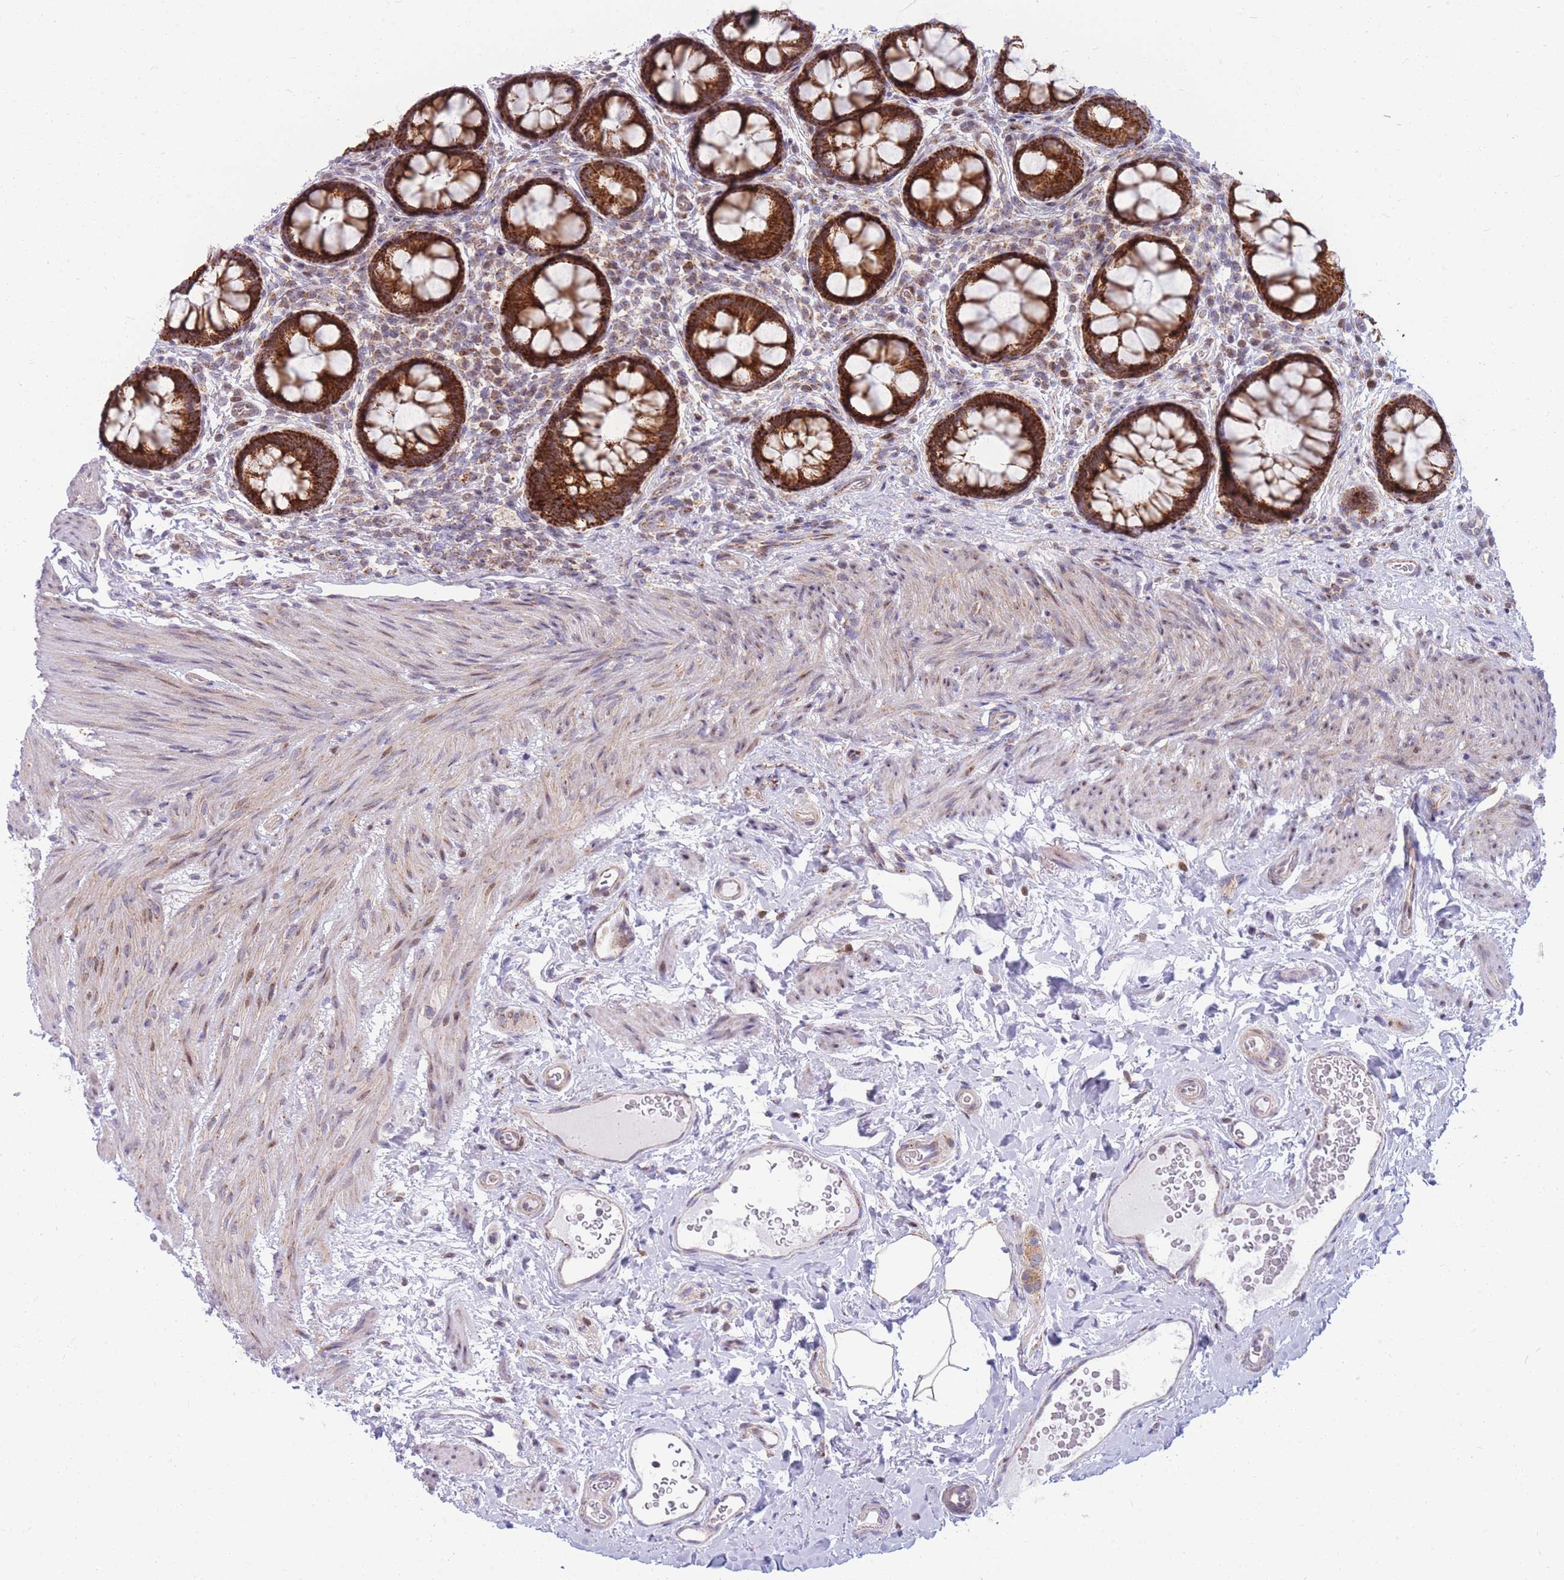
{"staining": {"intensity": "strong", "quantity": ">75%", "location": "cytoplasmic/membranous"}, "tissue": "rectum", "cell_type": "Glandular cells", "image_type": "normal", "snomed": [{"axis": "morphology", "description": "Normal tissue, NOS"}, {"axis": "topography", "description": "Rectum"}, {"axis": "topography", "description": "Peripheral nerve tissue"}], "caption": "Immunohistochemical staining of benign human rectum shows >75% levels of strong cytoplasmic/membranous protein positivity in approximately >75% of glandular cells. The staining was performed using DAB to visualize the protein expression in brown, while the nuclei were stained in blue with hematoxylin (Magnification: 20x).", "gene": "HSPE1", "patient": {"sex": "female", "age": 69}}